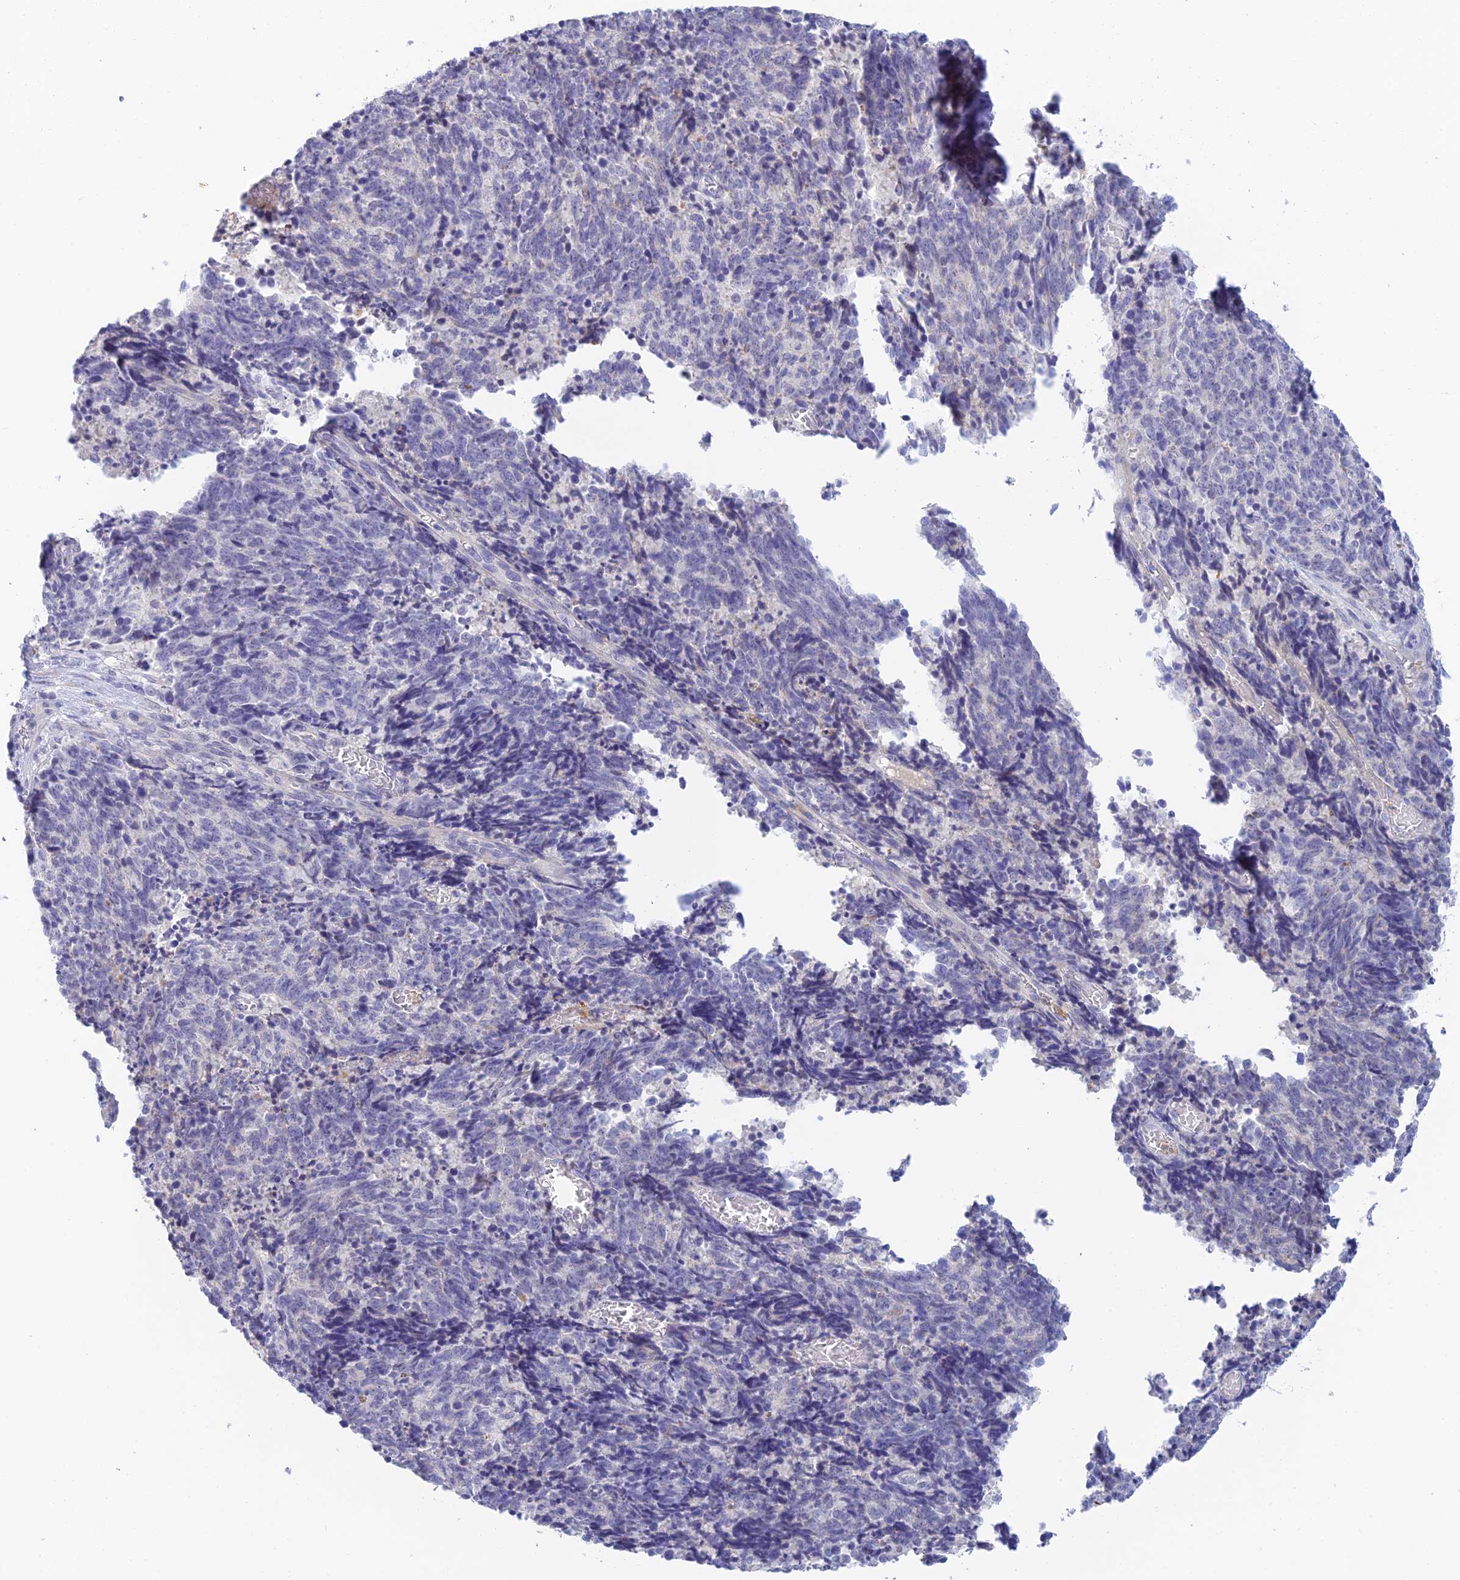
{"staining": {"intensity": "negative", "quantity": "none", "location": "none"}, "tissue": "cervical cancer", "cell_type": "Tumor cells", "image_type": "cancer", "snomed": [{"axis": "morphology", "description": "Squamous cell carcinoma, NOS"}, {"axis": "topography", "description": "Cervix"}], "caption": "Tumor cells show no significant positivity in cervical cancer. The staining is performed using DAB brown chromogen with nuclei counter-stained in using hematoxylin.", "gene": "INTS13", "patient": {"sex": "female", "age": 29}}